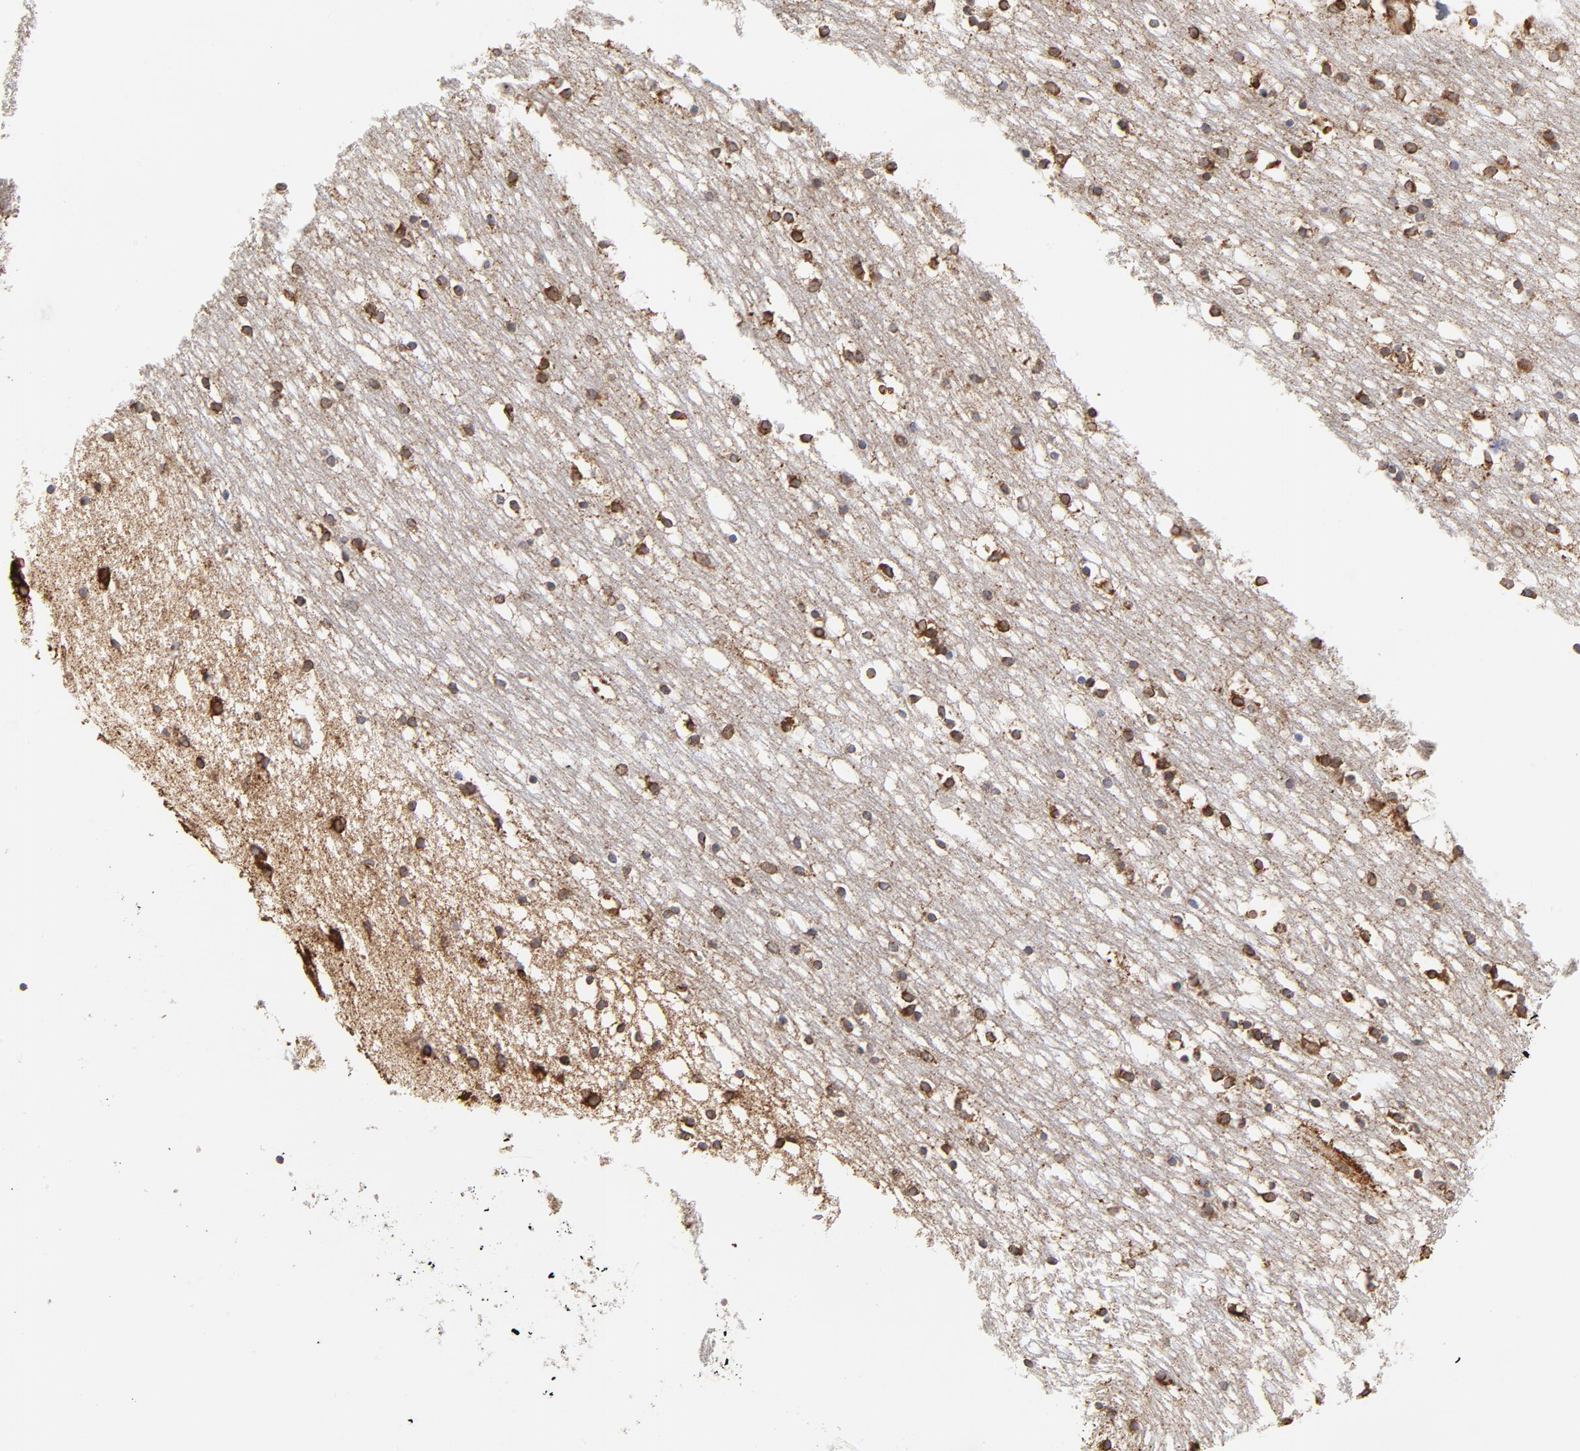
{"staining": {"intensity": "strong", "quantity": ">75%", "location": "cytoplasmic/membranous"}, "tissue": "caudate", "cell_type": "Glial cells", "image_type": "normal", "snomed": [{"axis": "morphology", "description": "Normal tissue, NOS"}, {"axis": "topography", "description": "Lateral ventricle wall"}], "caption": "Caudate stained with a brown dye exhibits strong cytoplasmic/membranous positive expression in approximately >75% of glial cells.", "gene": "CANX", "patient": {"sex": "male", "age": 45}}